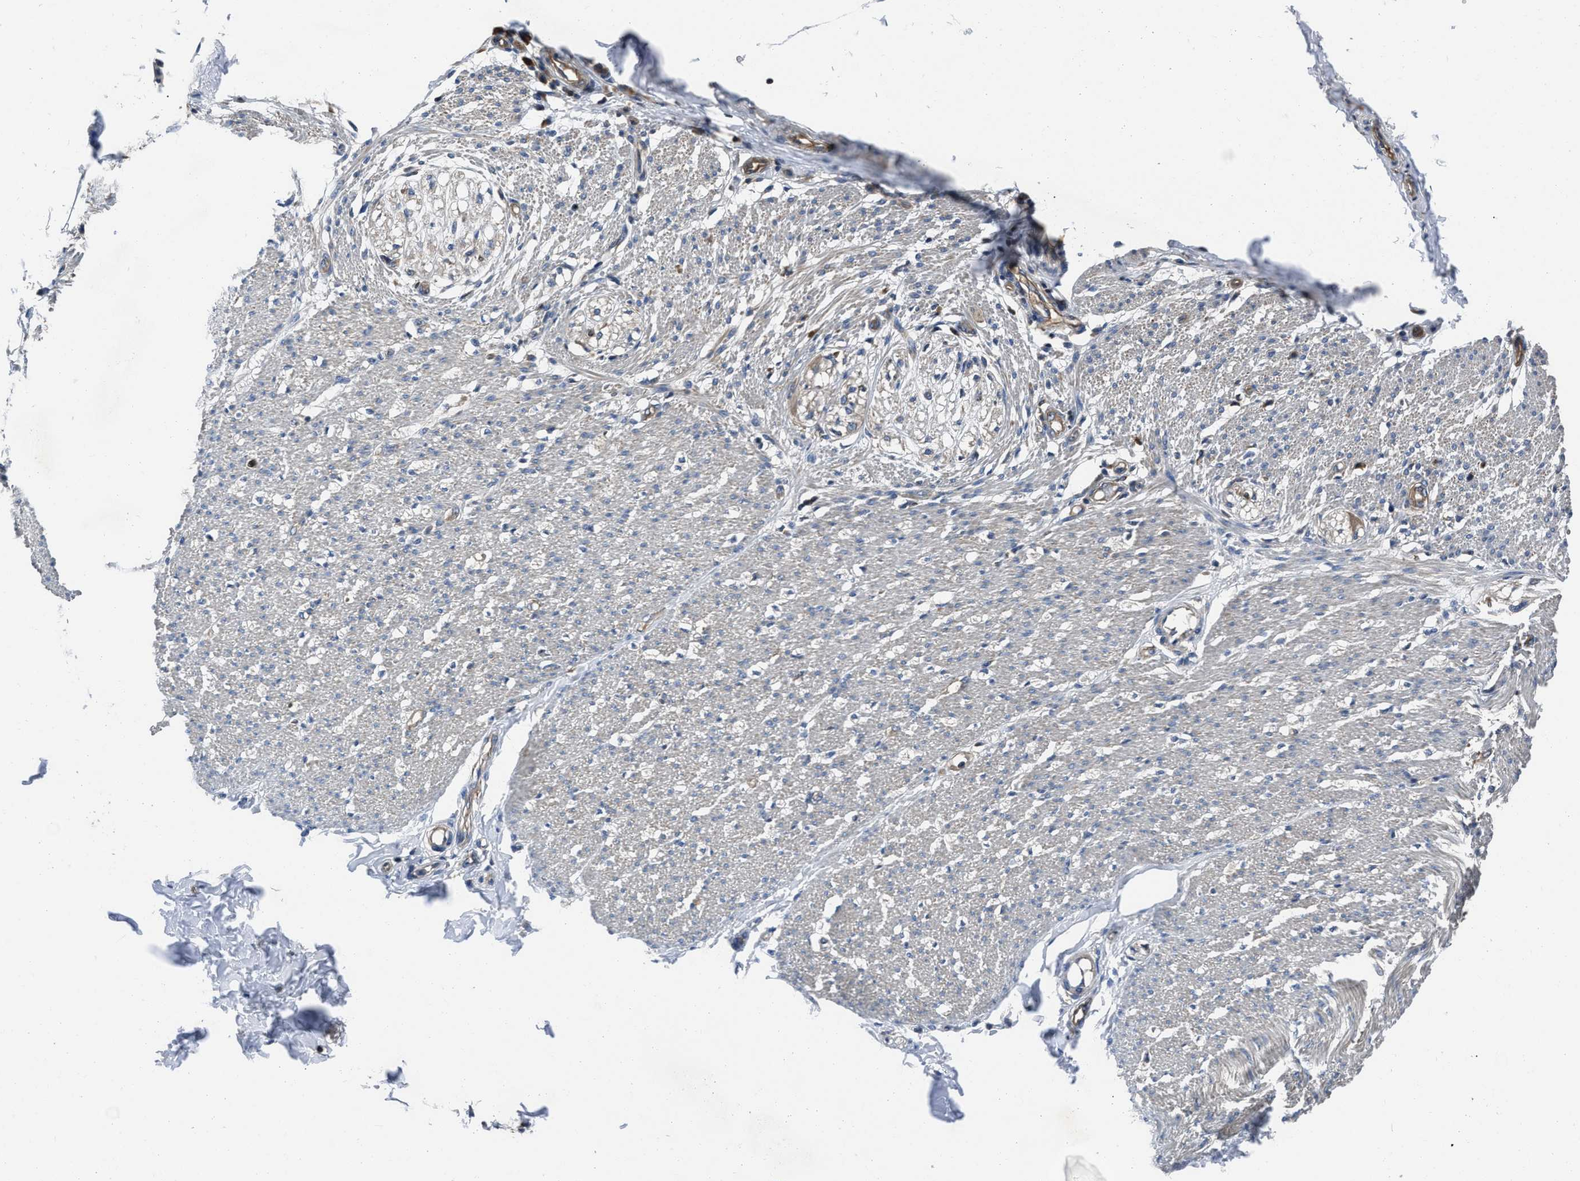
{"staining": {"intensity": "moderate", "quantity": "<25%", "location": "cytoplasmic/membranous"}, "tissue": "smooth muscle", "cell_type": "Smooth muscle cells", "image_type": "normal", "snomed": [{"axis": "morphology", "description": "Normal tissue, NOS"}, {"axis": "morphology", "description": "Adenocarcinoma, NOS"}, {"axis": "topography", "description": "Colon"}, {"axis": "topography", "description": "Peripheral nerve tissue"}], "caption": "IHC staining of unremarkable smooth muscle, which exhibits low levels of moderate cytoplasmic/membranous positivity in about <25% of smooth muscle cells indicating moderate cytoplasmic/membranous protein staining. The staining was performed using DAB (3,3'-diaminobenzidine) (brown) for protein detection and nuclei were counterstained in hematoxylin (blue).", "gene": "YARS1", "patient": {"sex": "male", "age": 14}}